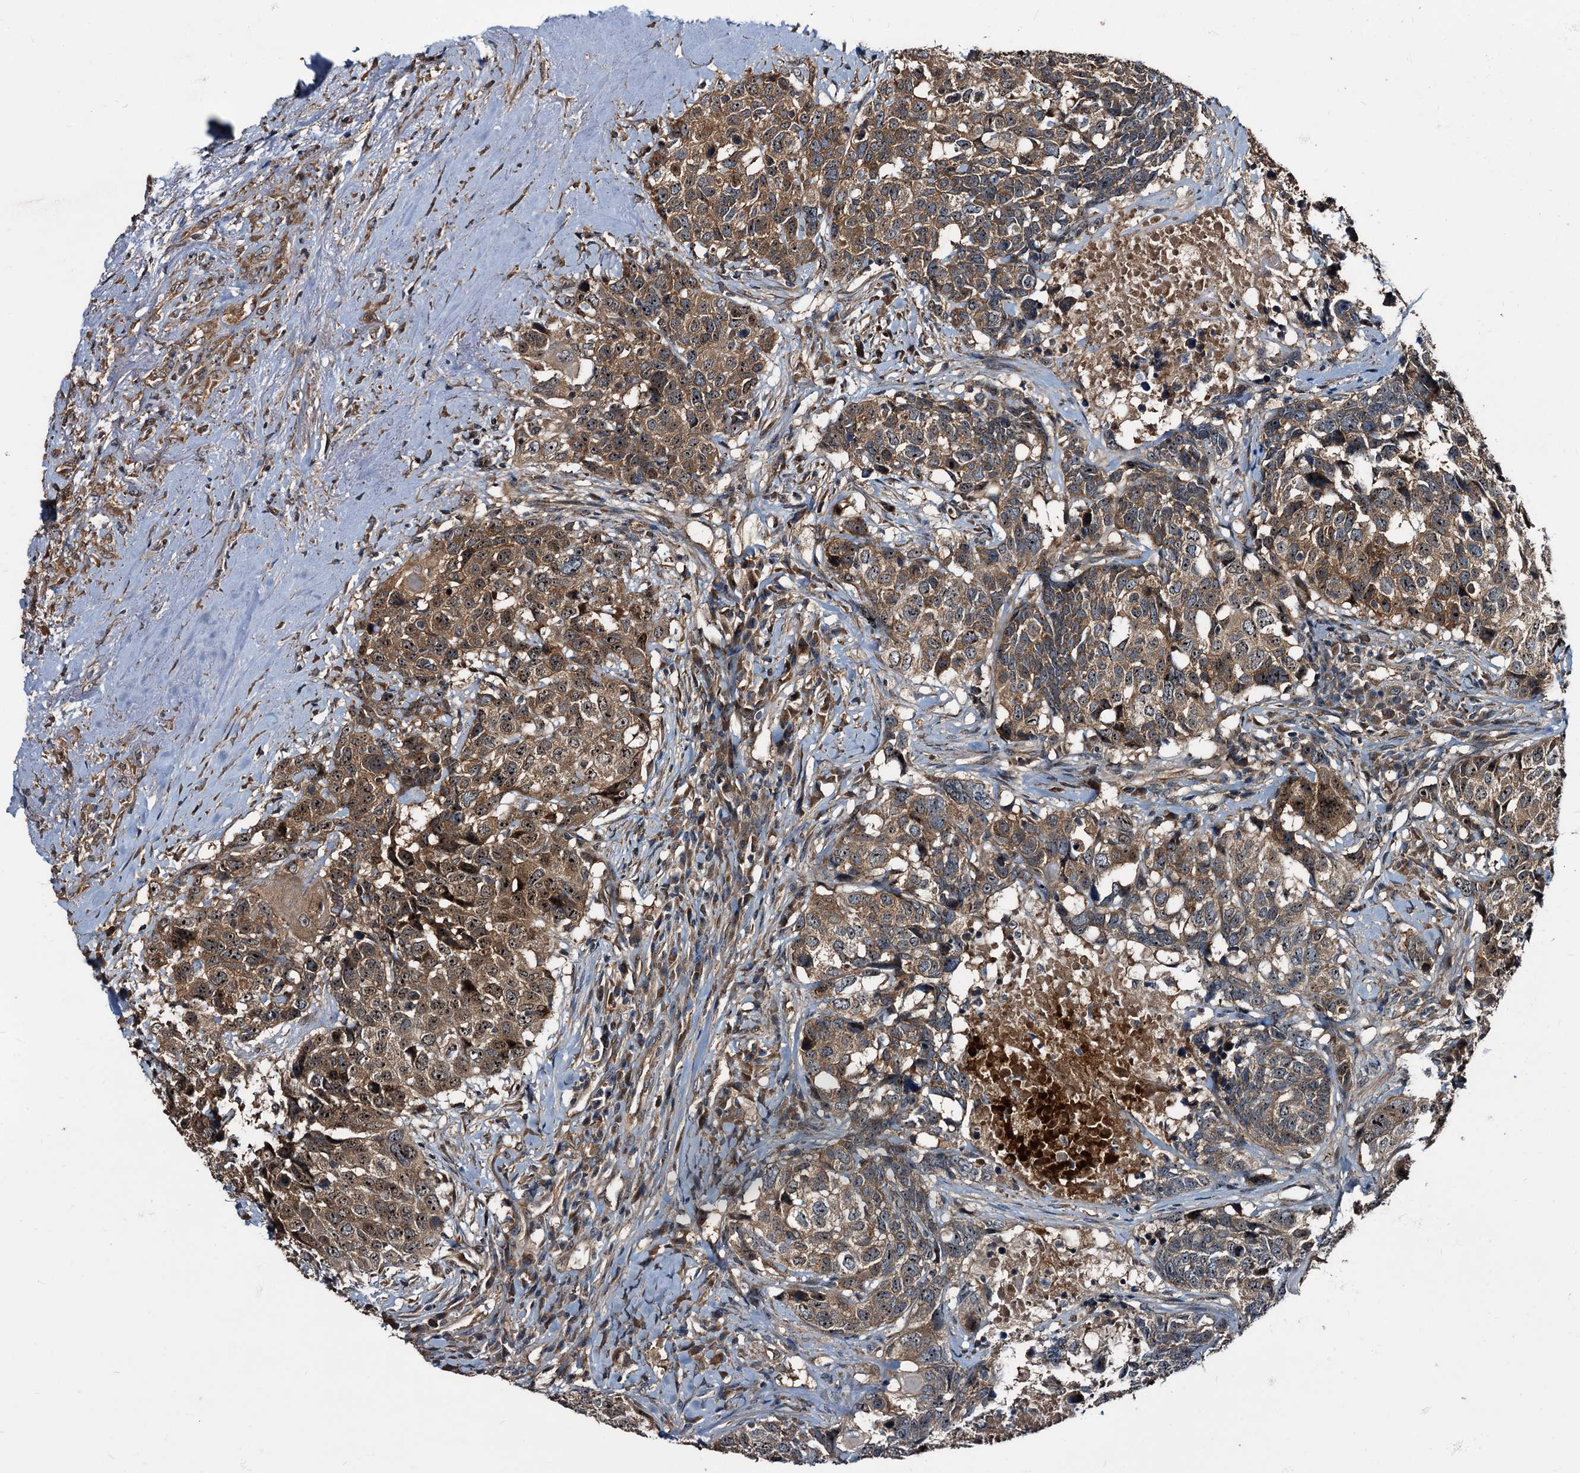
{"staining": {"intensity": "moderate", "quantity": ">75%", "location": "cytoplasmic/membranous"}, "tissue": "head and neck cancer", "cell_type": "Tumor cells", "image_type": "cancer", "snomed": [{"axis": "morphology", "description": "Squamous cell carcinoma, NOS"}, {"axis": "topography", "description": "Head-Neck"}], "caption": "Protein analysis of head and neck cancer tissue demonstrates moderate cytoplasmic/membranous staining in approximately >75% of tumor cells.", "gene": "PEX5", "patient": {"sex": "male", "age": 66}}